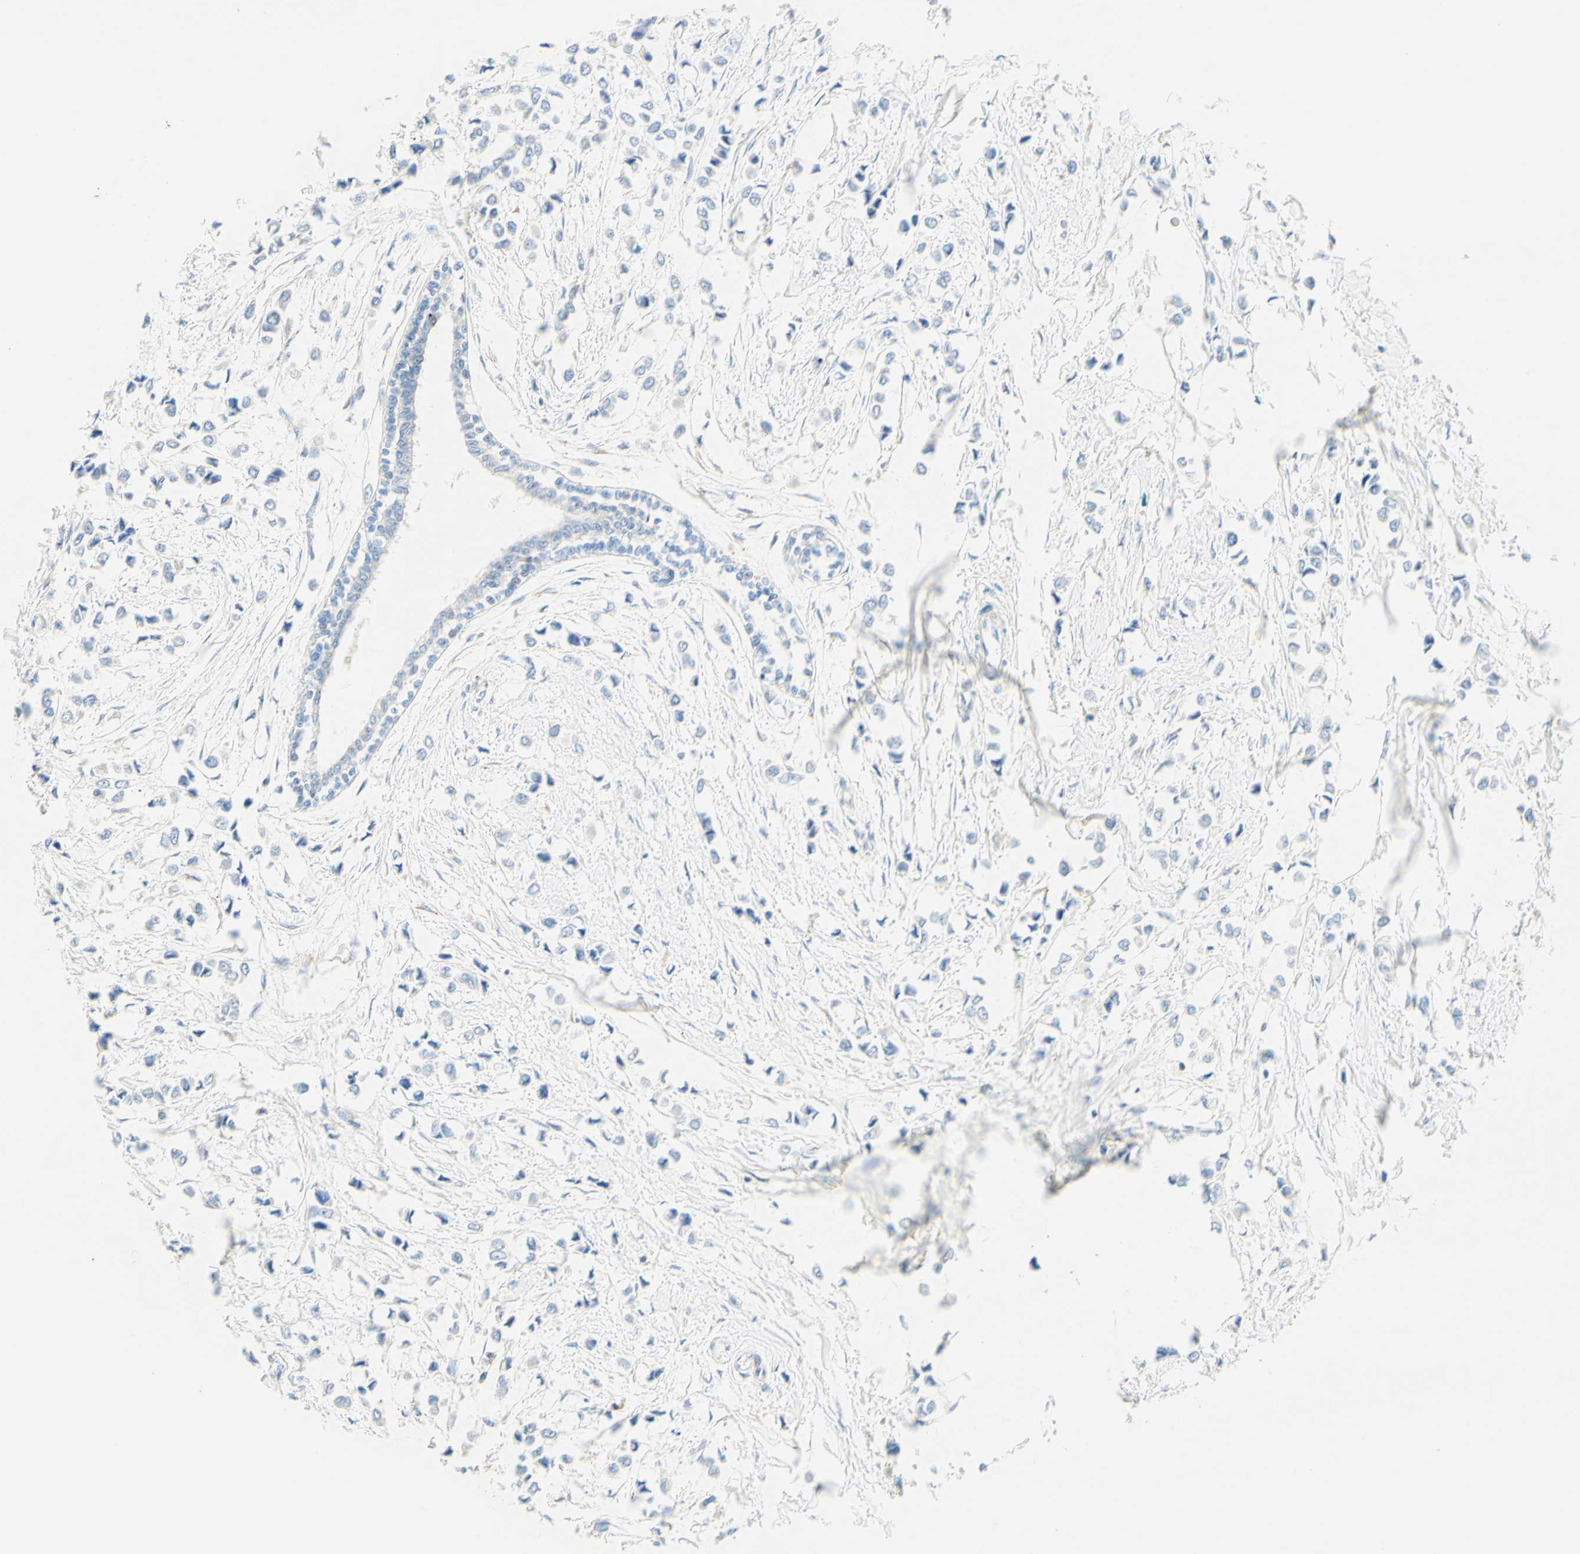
{"staining": {"intensity": "negative", "quantity": "none", "location": "none"}, "tissue": "breast cancer", "cell_type": "Tumor cells", "image_type": "cancer", "snomed": [{"axis": "morphology", "description": "Lobular carcinoma"}, {"axis": "topography", "description": "Breast"}], "caption": "Breast lobular carcinoma stained for a protein using immunohistochemistry demonstrates no expression tumor cells.", "gene": "LAT", "patient": {"sex": "female", "age": 51}}